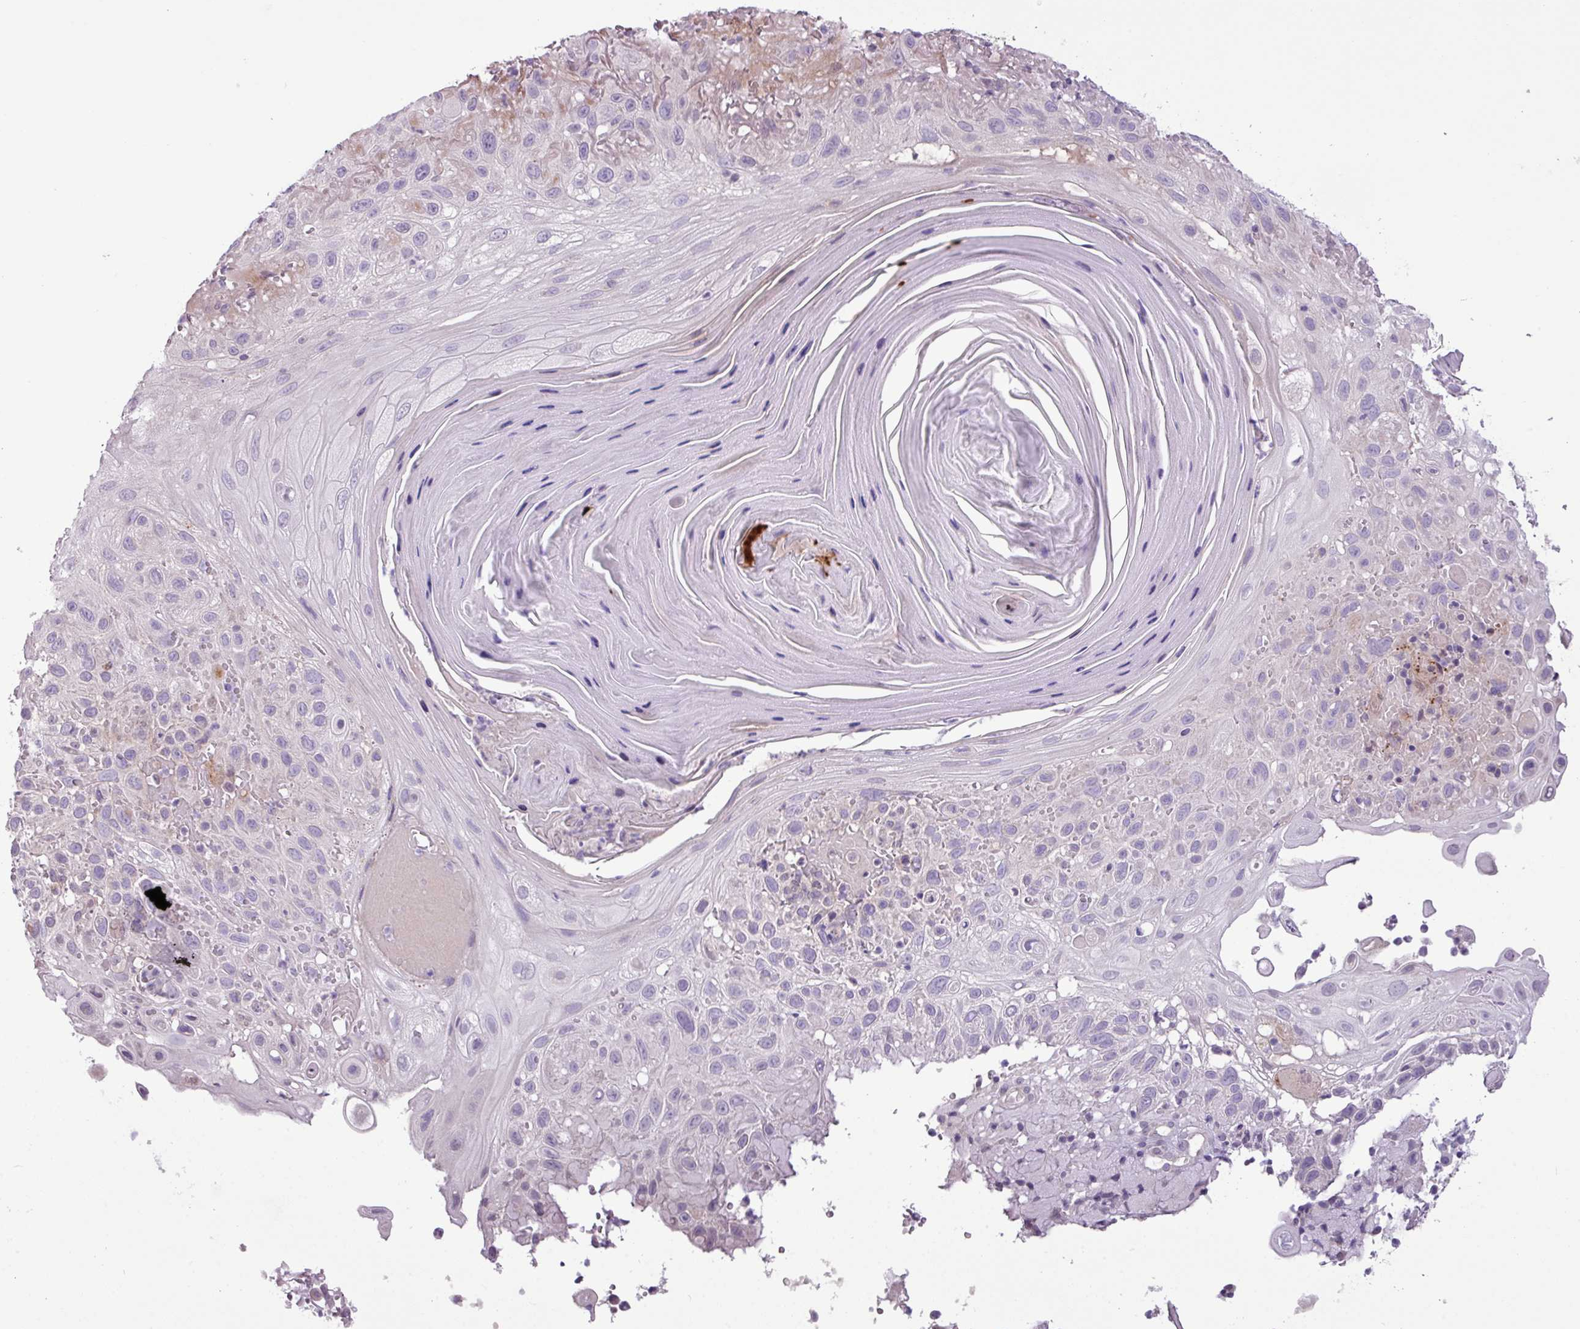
{"staining": {"intensity": "weak", "quantity": "<25%", "location": "cytoplasmic/membranous"}, "tissue": "skin cancer", "cell_type": "Tumor cells", "image_type": "cancer", "snomed": [{"axis": "morphology", "description": "Normal tissue, NOS"}, {"axis": "morphology", "description": "Squamous cell carcinoma, NOS"}, {"axis": "topography", "description": "Skin"}], "caption": "Histopathology image shows no significant protein positivity in tumor cells of squamous cell carcinoma (skin).", "gene": "DNAJB13", "patient": {"sex": "female", "age": 96}}